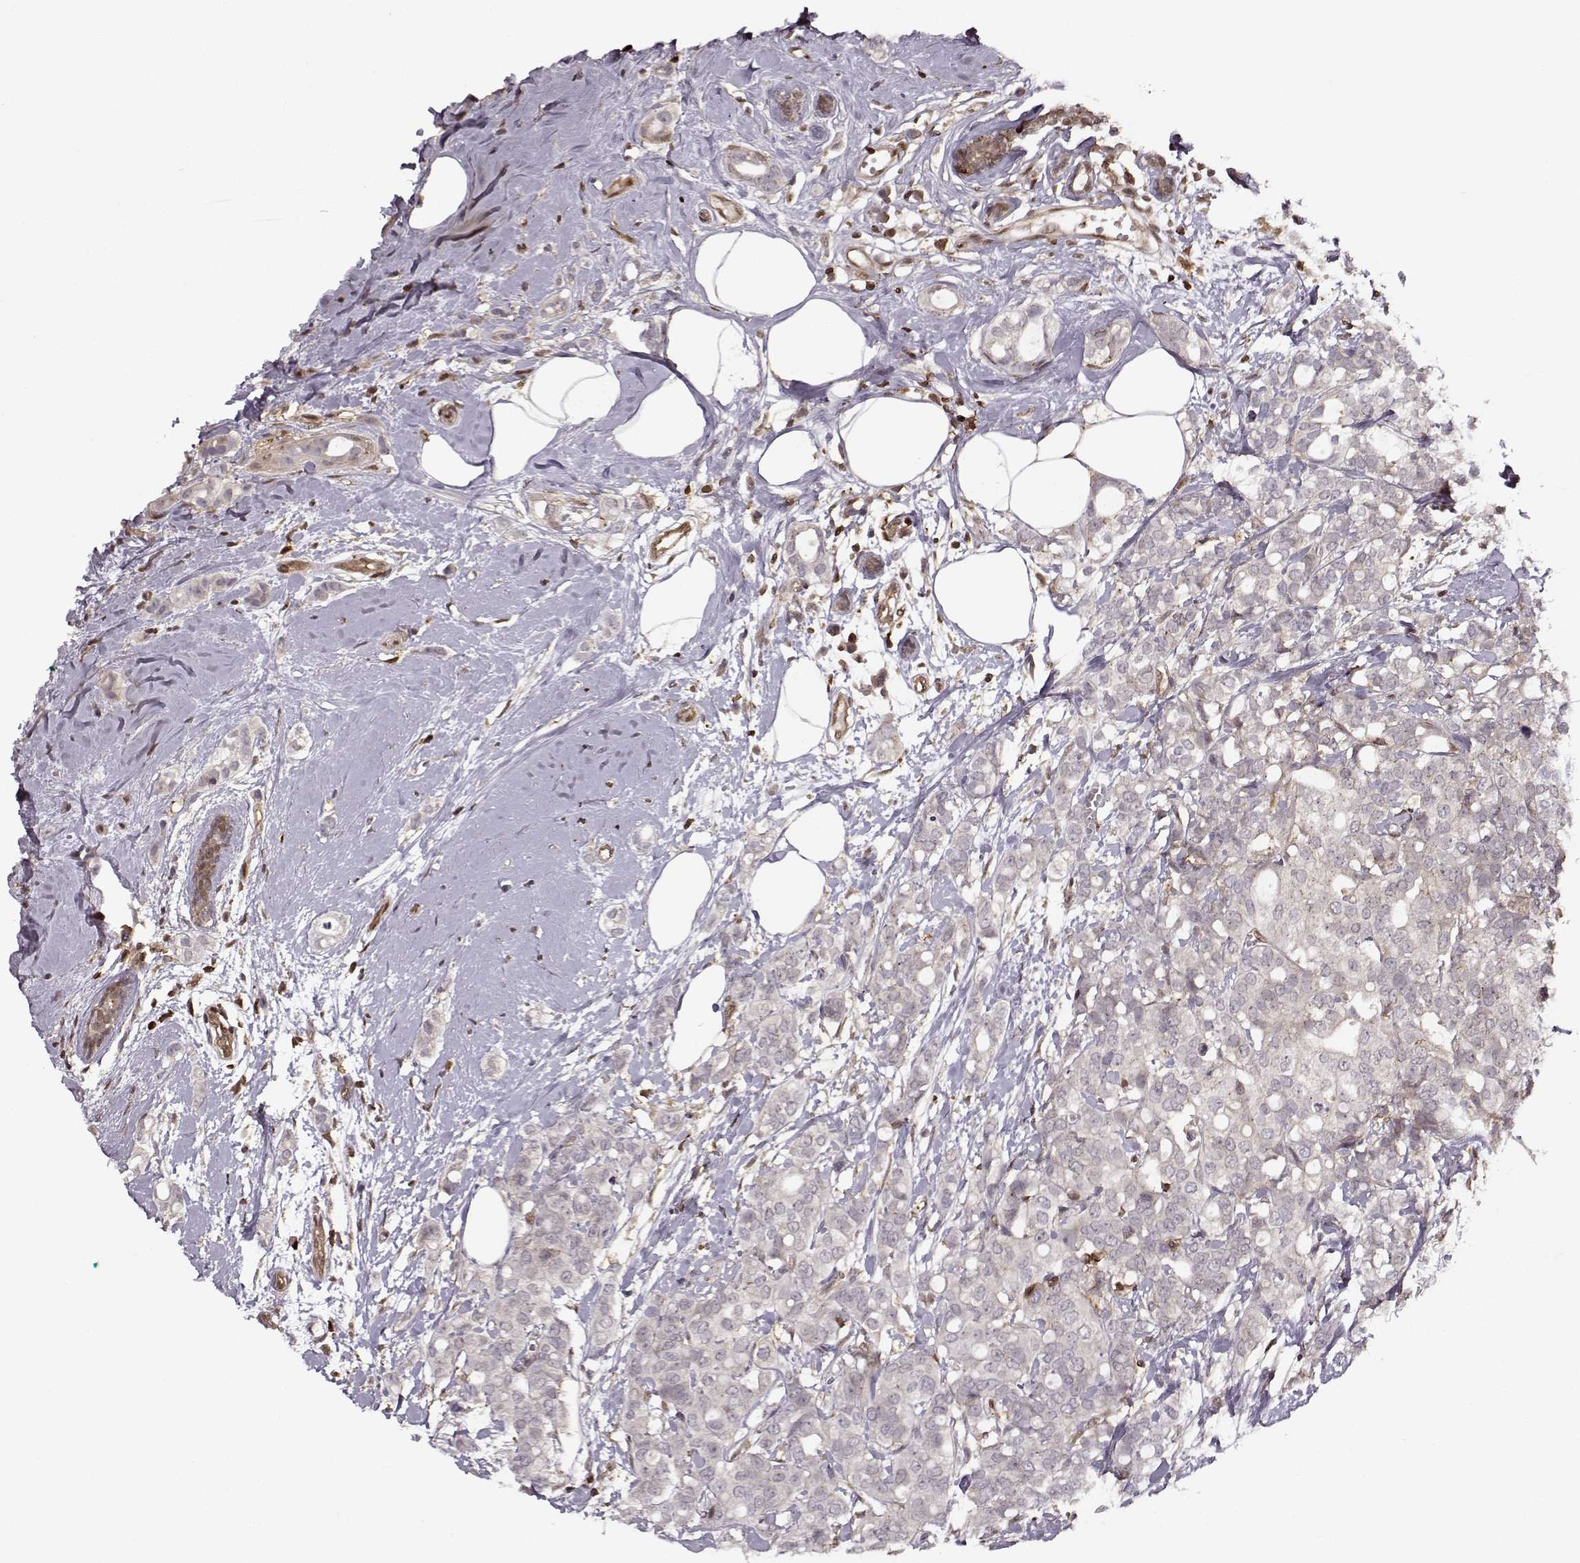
{"staining": {"intensity": "negative", "quantity": "none", "location": "none"}, "tissue": "breast cancer", "cell_type": "Tumor cells", "image_type": "cancer", "snomed": [{"axis": "morphology", "description": "Duct carcinoma"}, {"axis": "topography", "description": "Breast"}], "caption": "The histopathology image demonstrates no significant positivity in tumor cells of breast intraductal carcinoma.", "gene": "MFSD1", "patient": {"sex": "female", "age": 40}}